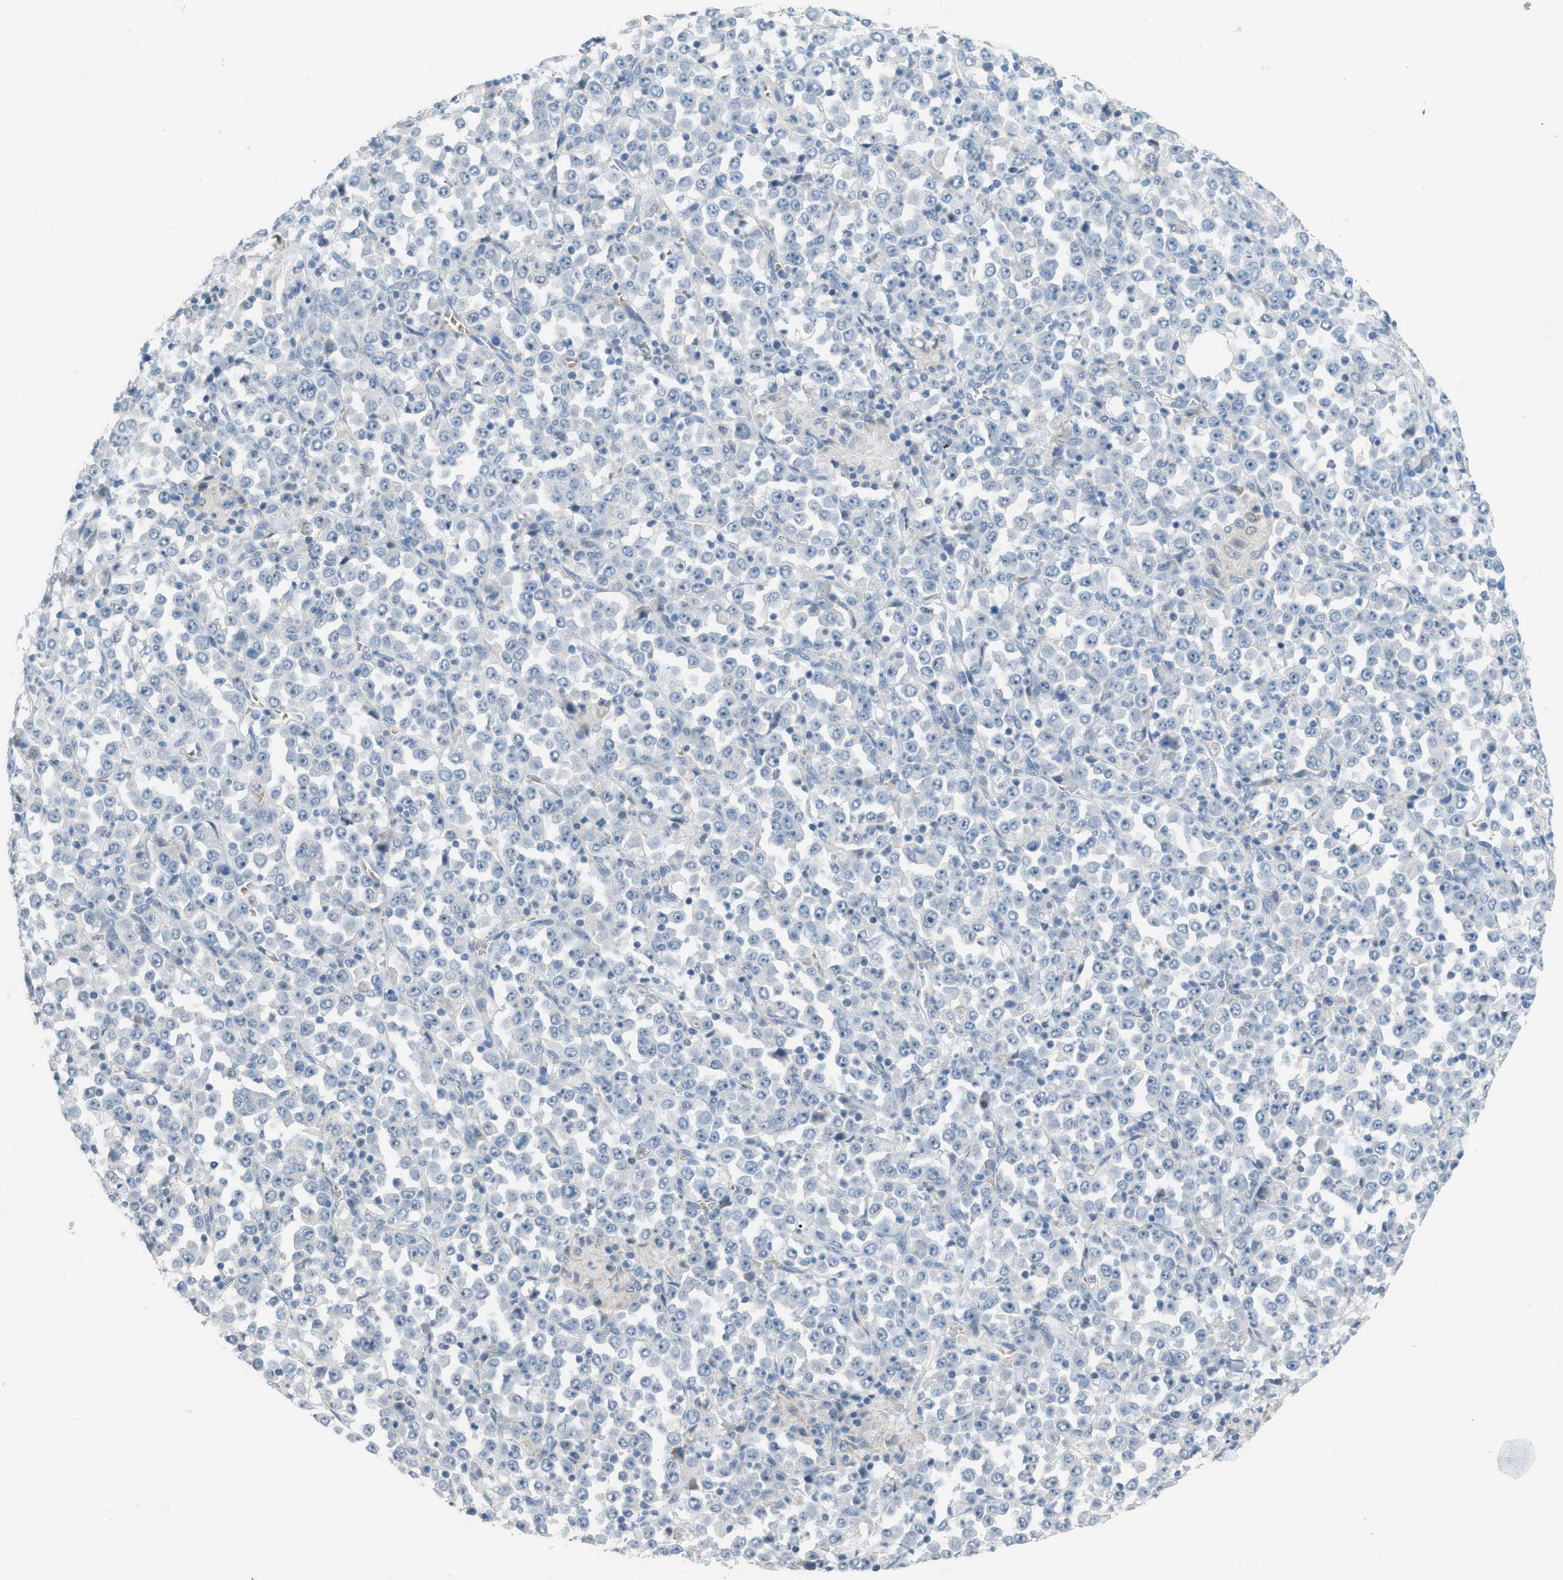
{"staining": {"intensity": "negative", "quantity": "none", "location": "none"}, "tissue": "stomach cancer", "cell_type": "Tumor cells", "image_type": "cancer", "snomed": [{"axis": "morphology", "description": "Normal tissue, NOS"}, {"axis": "morphology", "description": "Adenocarcinoma, NOS"}, {"axis": "topography", "description": "Stomach, upper"}, {"axis": "topography", "description": "Stomach"}], "caption": "Tumor cells show no significant protein positivity in stomach cancer (adenocarcinoma). The staining is performed using DAB (3,3'-diaminobenzidine) brown chromogen with nuclei counter-stained in using hematoxylin.", "gene": "TXNDC2", "patient": {"sex": "male", "age": 59}}